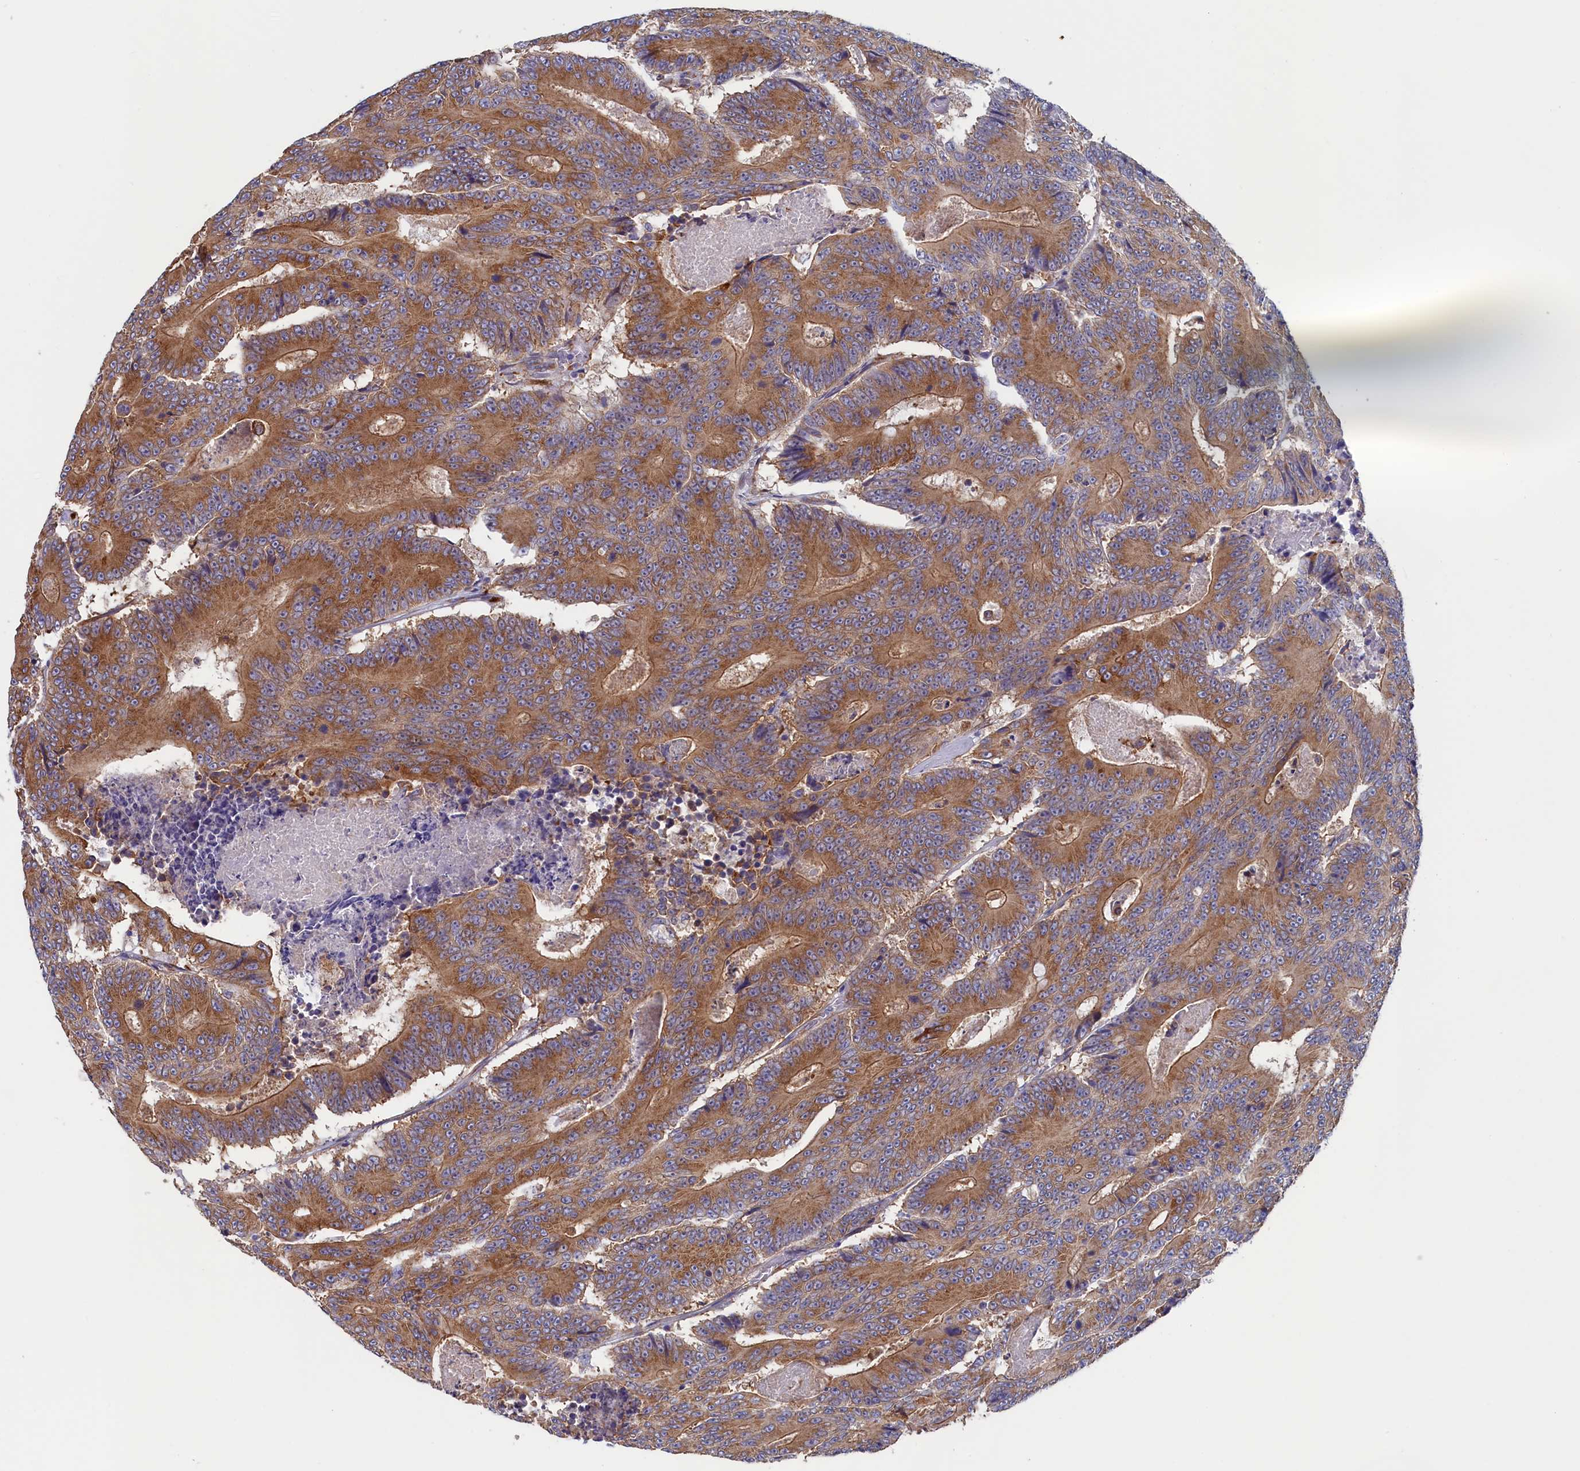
{"staining": {"intensity": "moderate", "quantity": ">75%", "location": "cytoplasmic/membranous"}, "tissue": "colorectal cancer", "cell_type": "Tumor cells", "image_type": "cancer", "snomed": [{"axis": "morphology", "description": "Adenocarcinoma, NOS"}, {"axis": "topography", "description": "Colon"}], "caption": "A brown stain shows moderate cytoplasmic/membranous staining of a protein in human colorectal cancer (adenocarcinoma) tumor cells.", "gene": "CCDC68", "patient": {"sex": "male", "age": 83}}